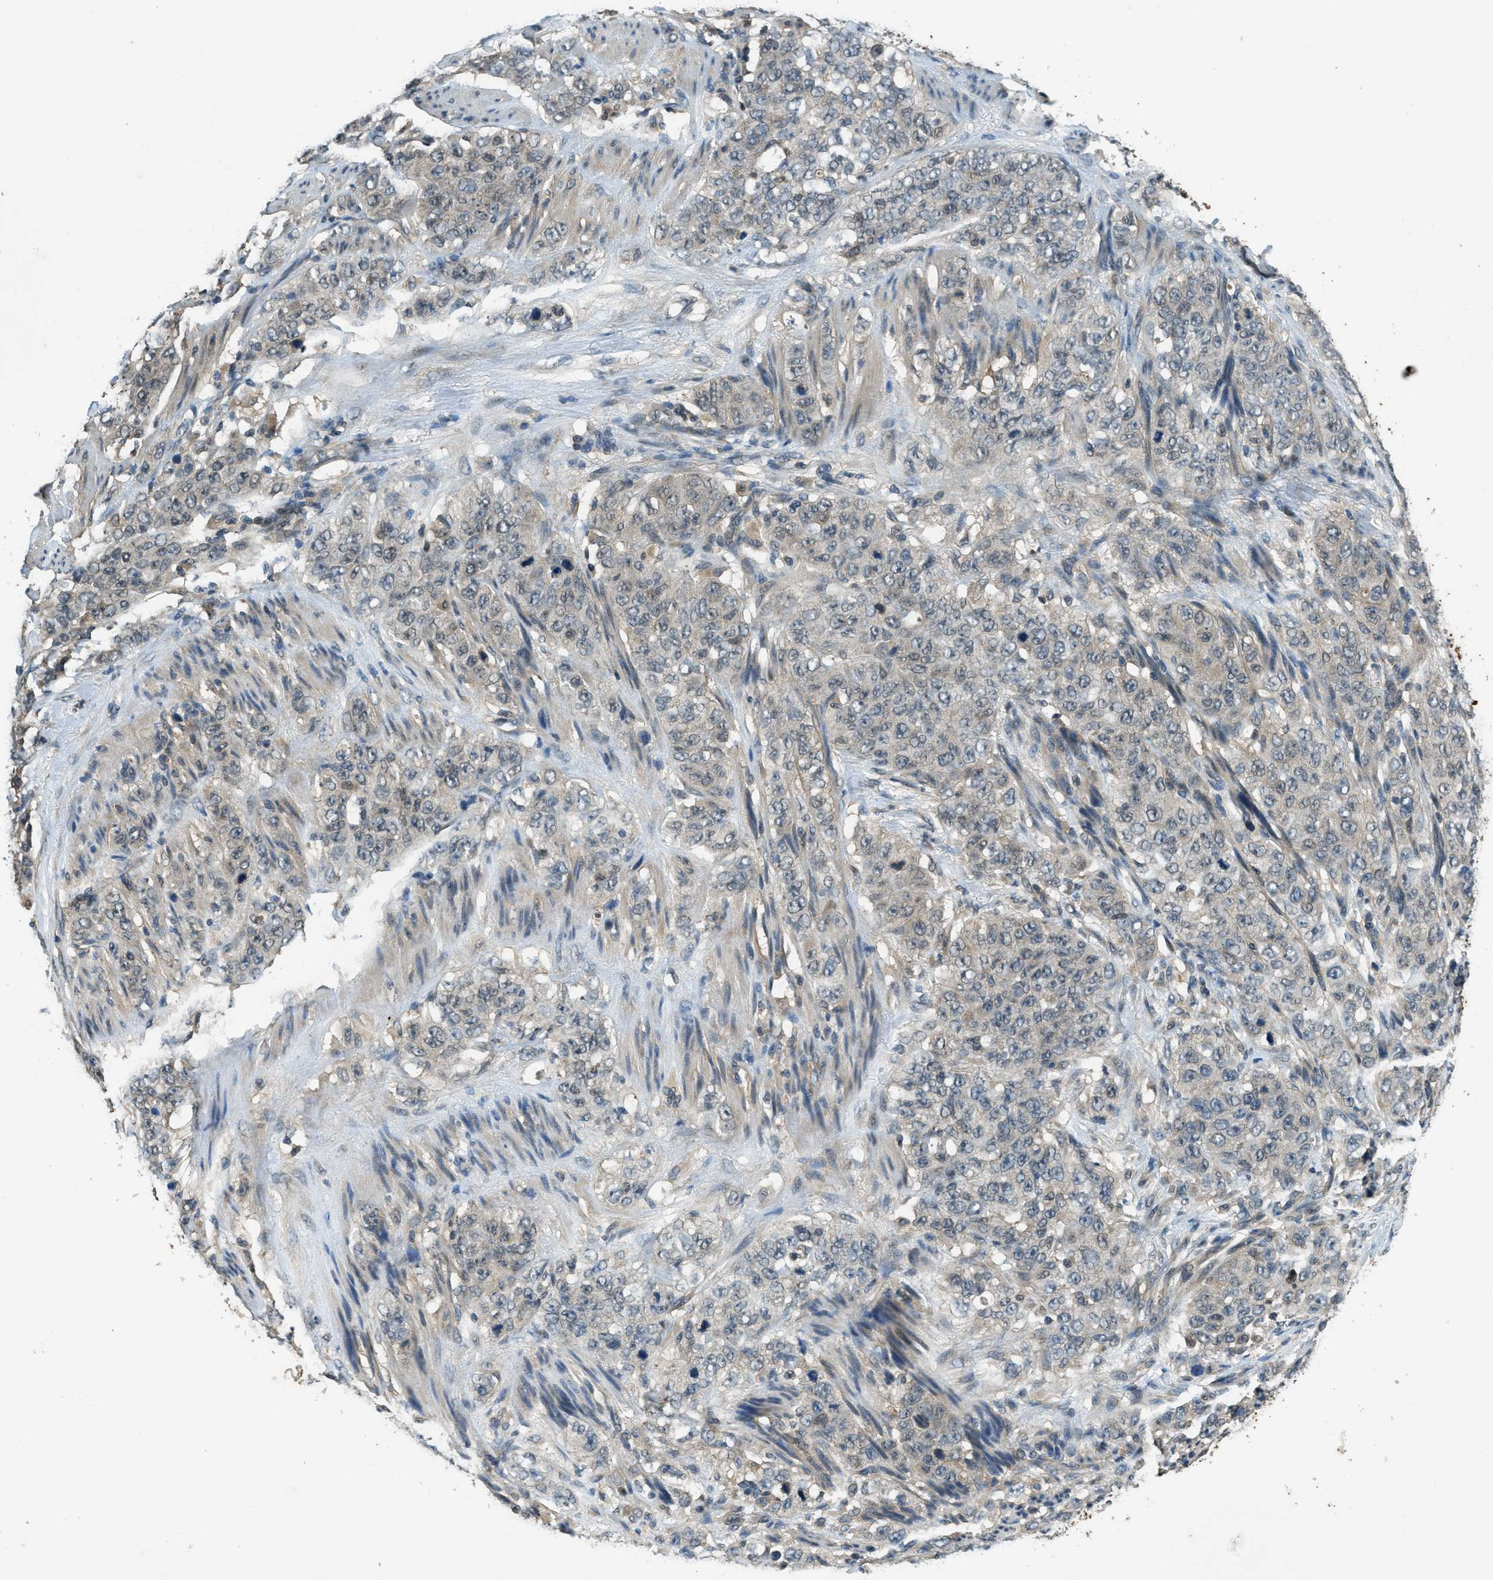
{"staining": {"intensity": "negative", "quantity": "none", "location": "none"}, "tissue": "stomach cancer", "cell_type": "Tumor cells", "image_type": "cancer", "snomed": [{"axis": "morphology", "description": "Adenocarcinoma, NOS"}, {"axis": "topography", "description": "Stomach"}], "caption": "Stomach cancer (adenocarcinoma) was stained to show a protein in brown. There is no significant staining in tumor cells.", "gene": "DUSP6", "patient": {"sex": "male", "age": 48}}